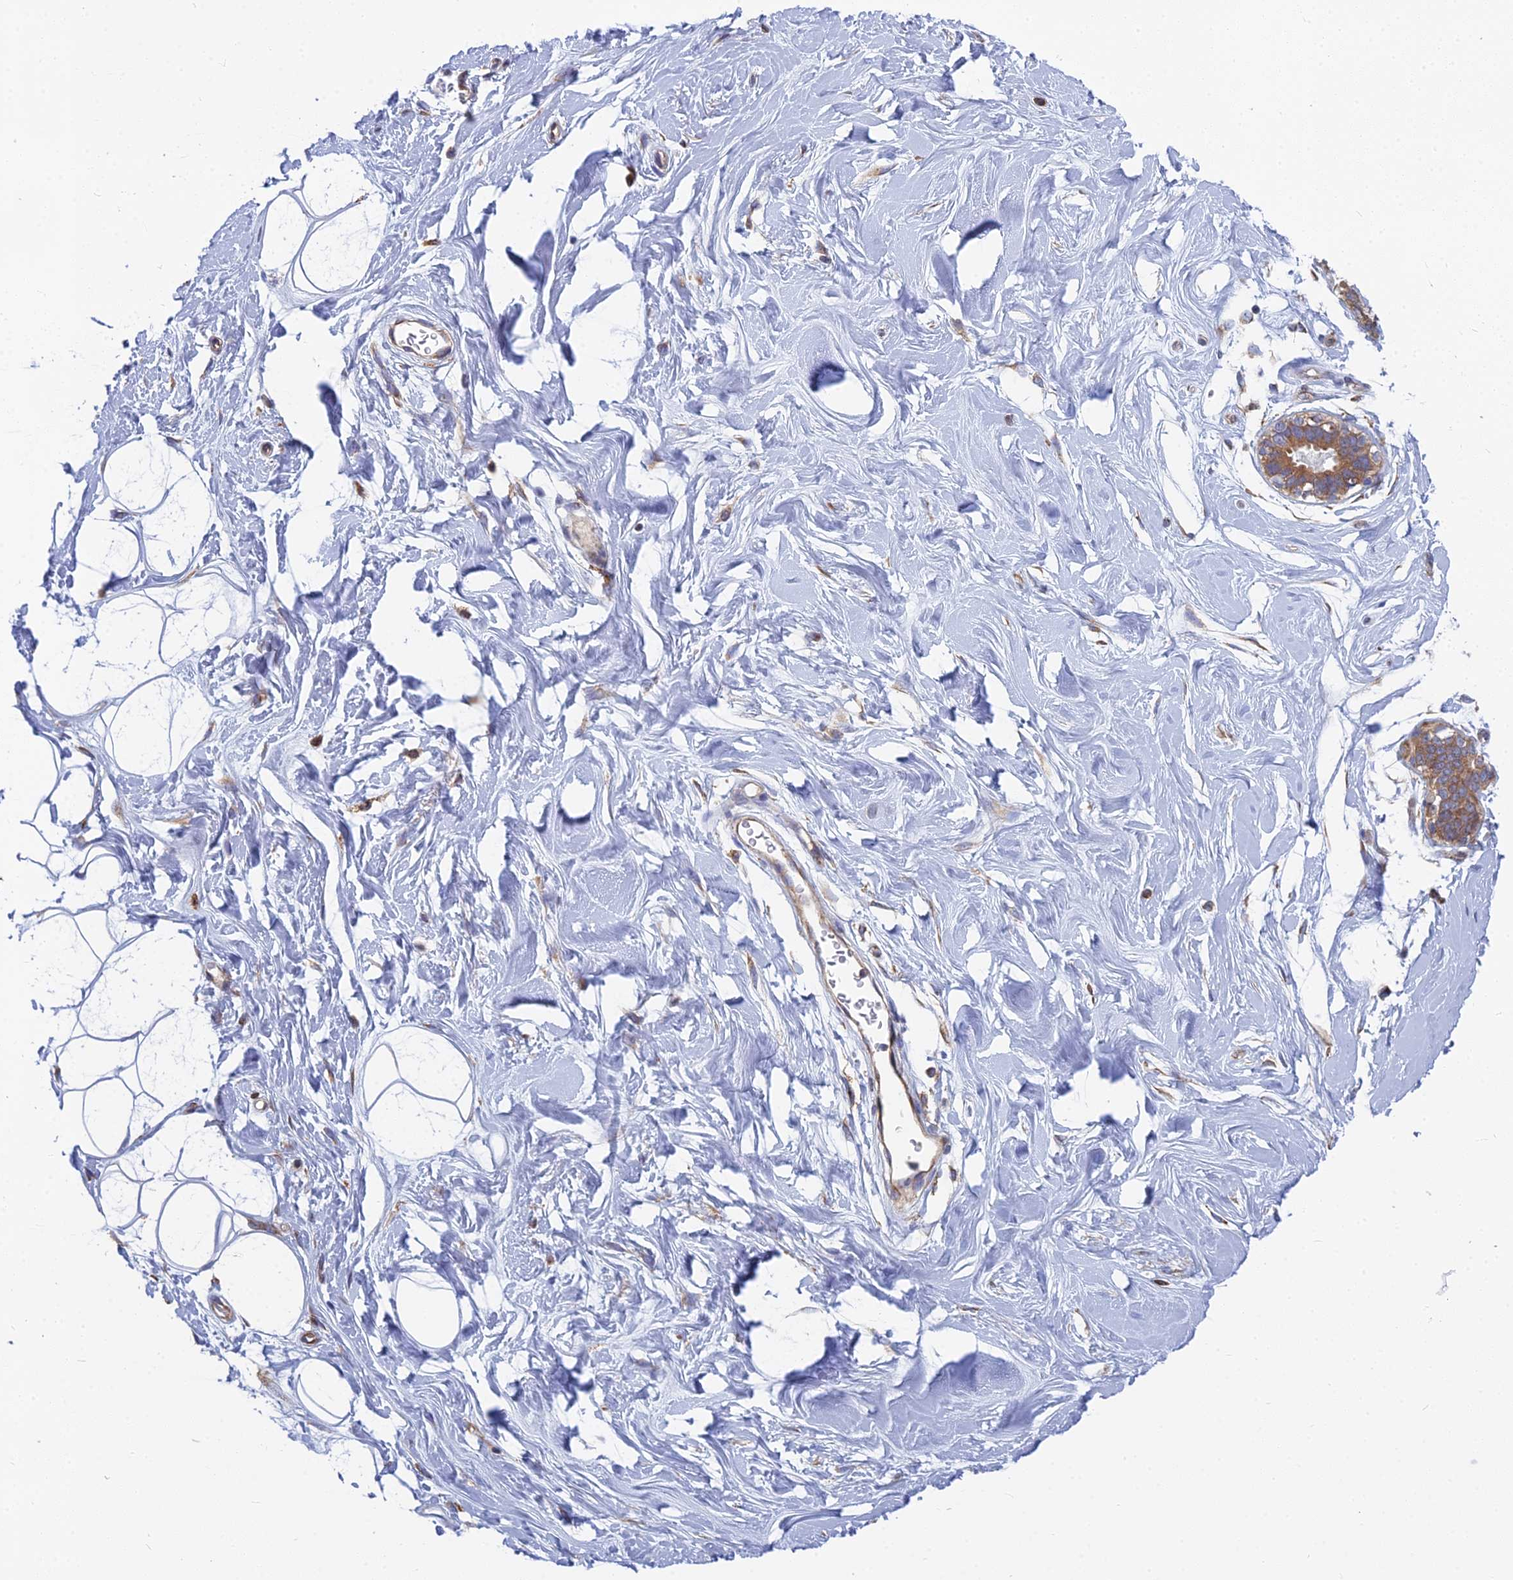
{"staining": {"intensity": "negative", "quantity": "none", "location": "none"}, "tissue": "adipose tissue", "cell_type": "Adipocytes", "image_type": "normal", "snomed": [{"axis": "morphology", "description": "Normal tissue, NOS"}, {"axis": "topography", "description": "Breast"}], "caption": "The micrograph demonstrates no staining of adipocytes in normal adipose tissue. The staining was performed using DAB (3,3'-diaminobenzidine) to visualize the protein expression in brown, while the nuclei were stained in blue with hematoxylin (Magnification: 20x).", "gene": "KIAA1143", "patient": {"sex": "female", "age": 26}}